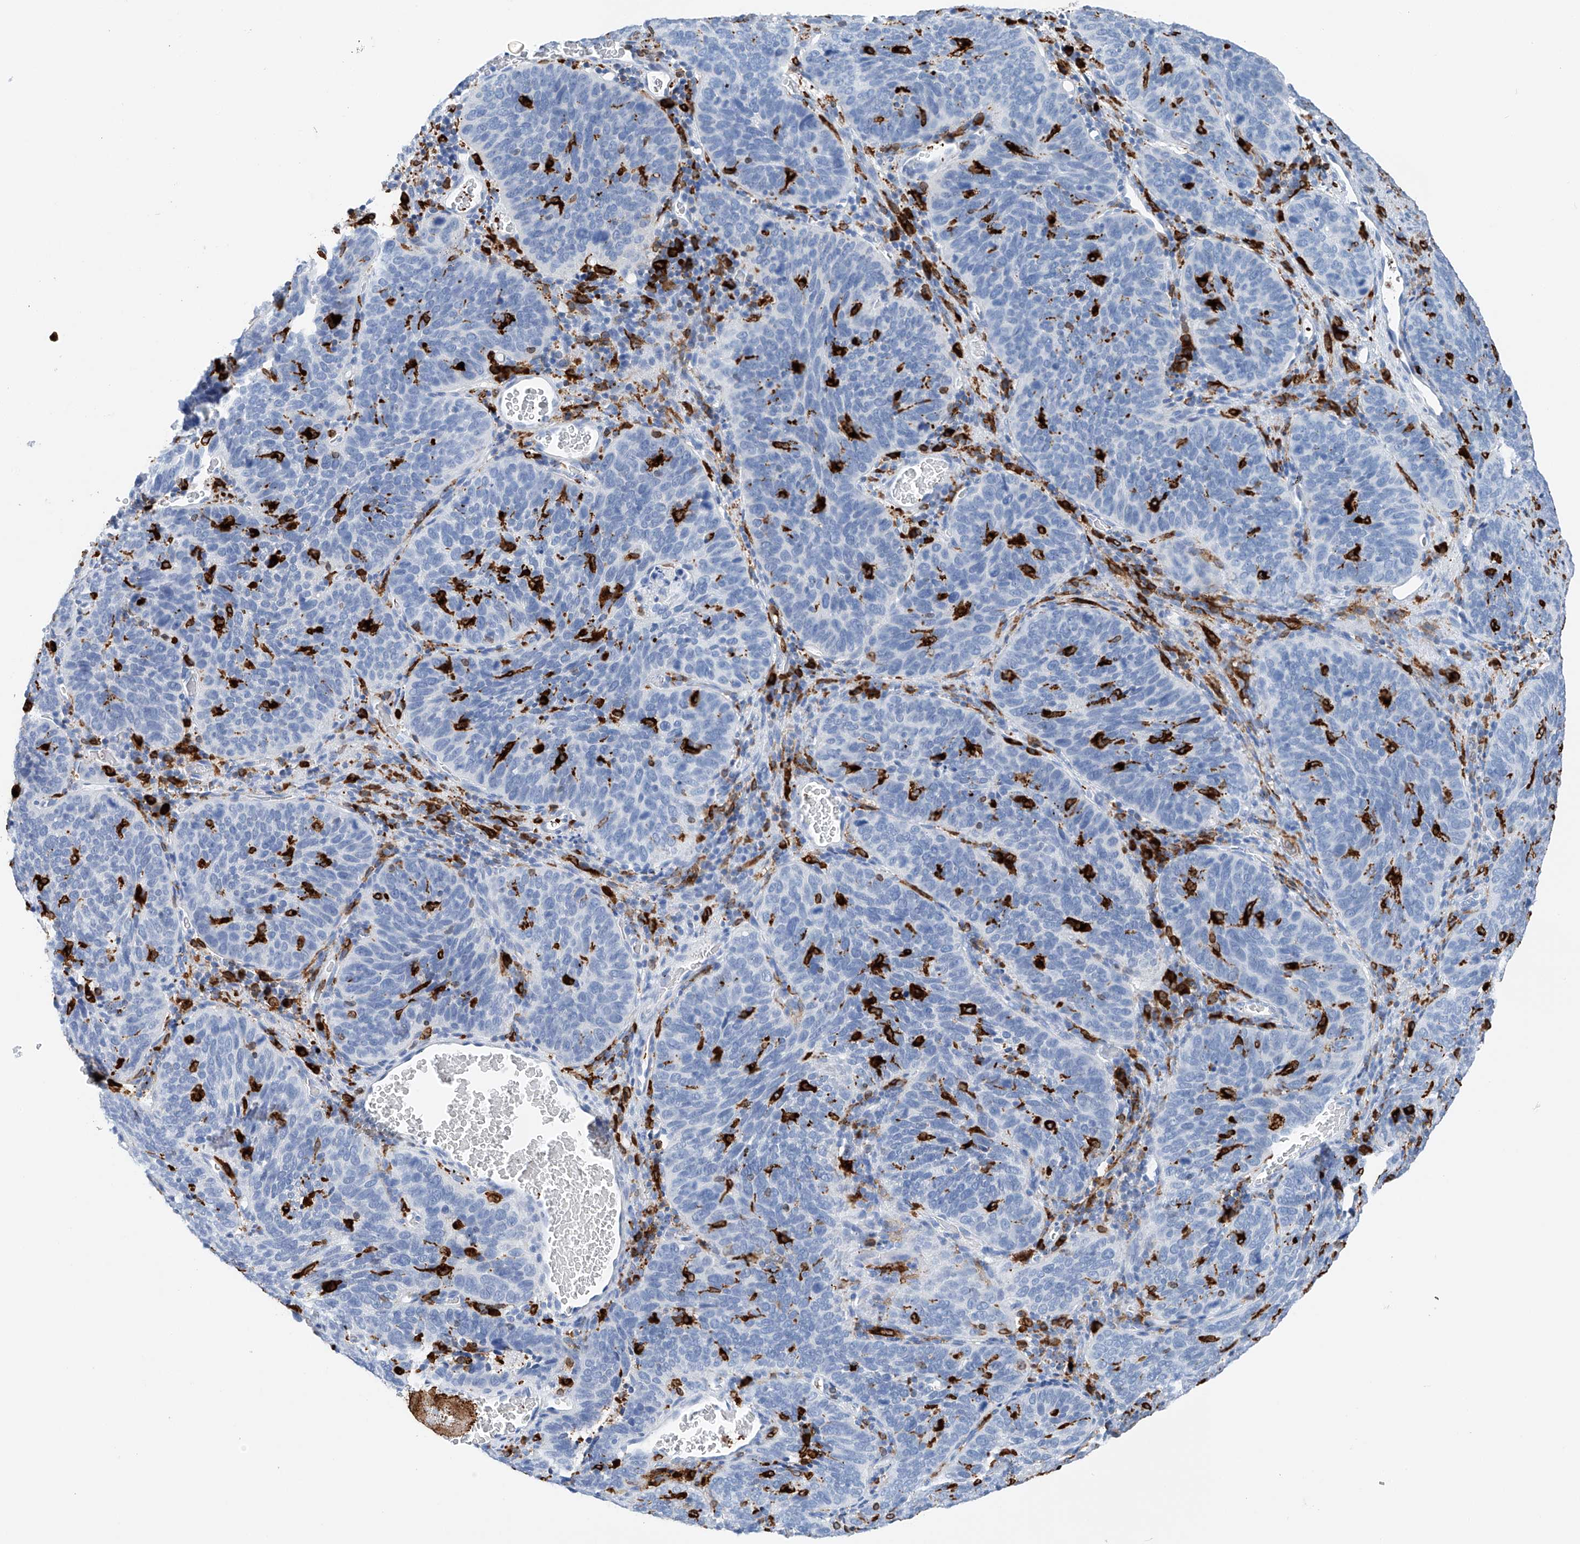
{"staining": {"intensity": "negative", "quantity": "none", "location": "none"}, "tissue": "cervical cancer", "cell_type": "Tumor cells", "image_type": "cancer", "snomed": [{"axis": "morphology", "description": "Squamous cell carcinoma, NOS"}, {"axis": "topography", "description": "Cervix"}], "caption": "A high-resolution photomicrograph shows IHC staining of cervical squamous cell carcinoma, which reveals no significant expression in tumor cells.", "gene": "TBXAS1", "patient": {"sex": "female", "age": 60}}